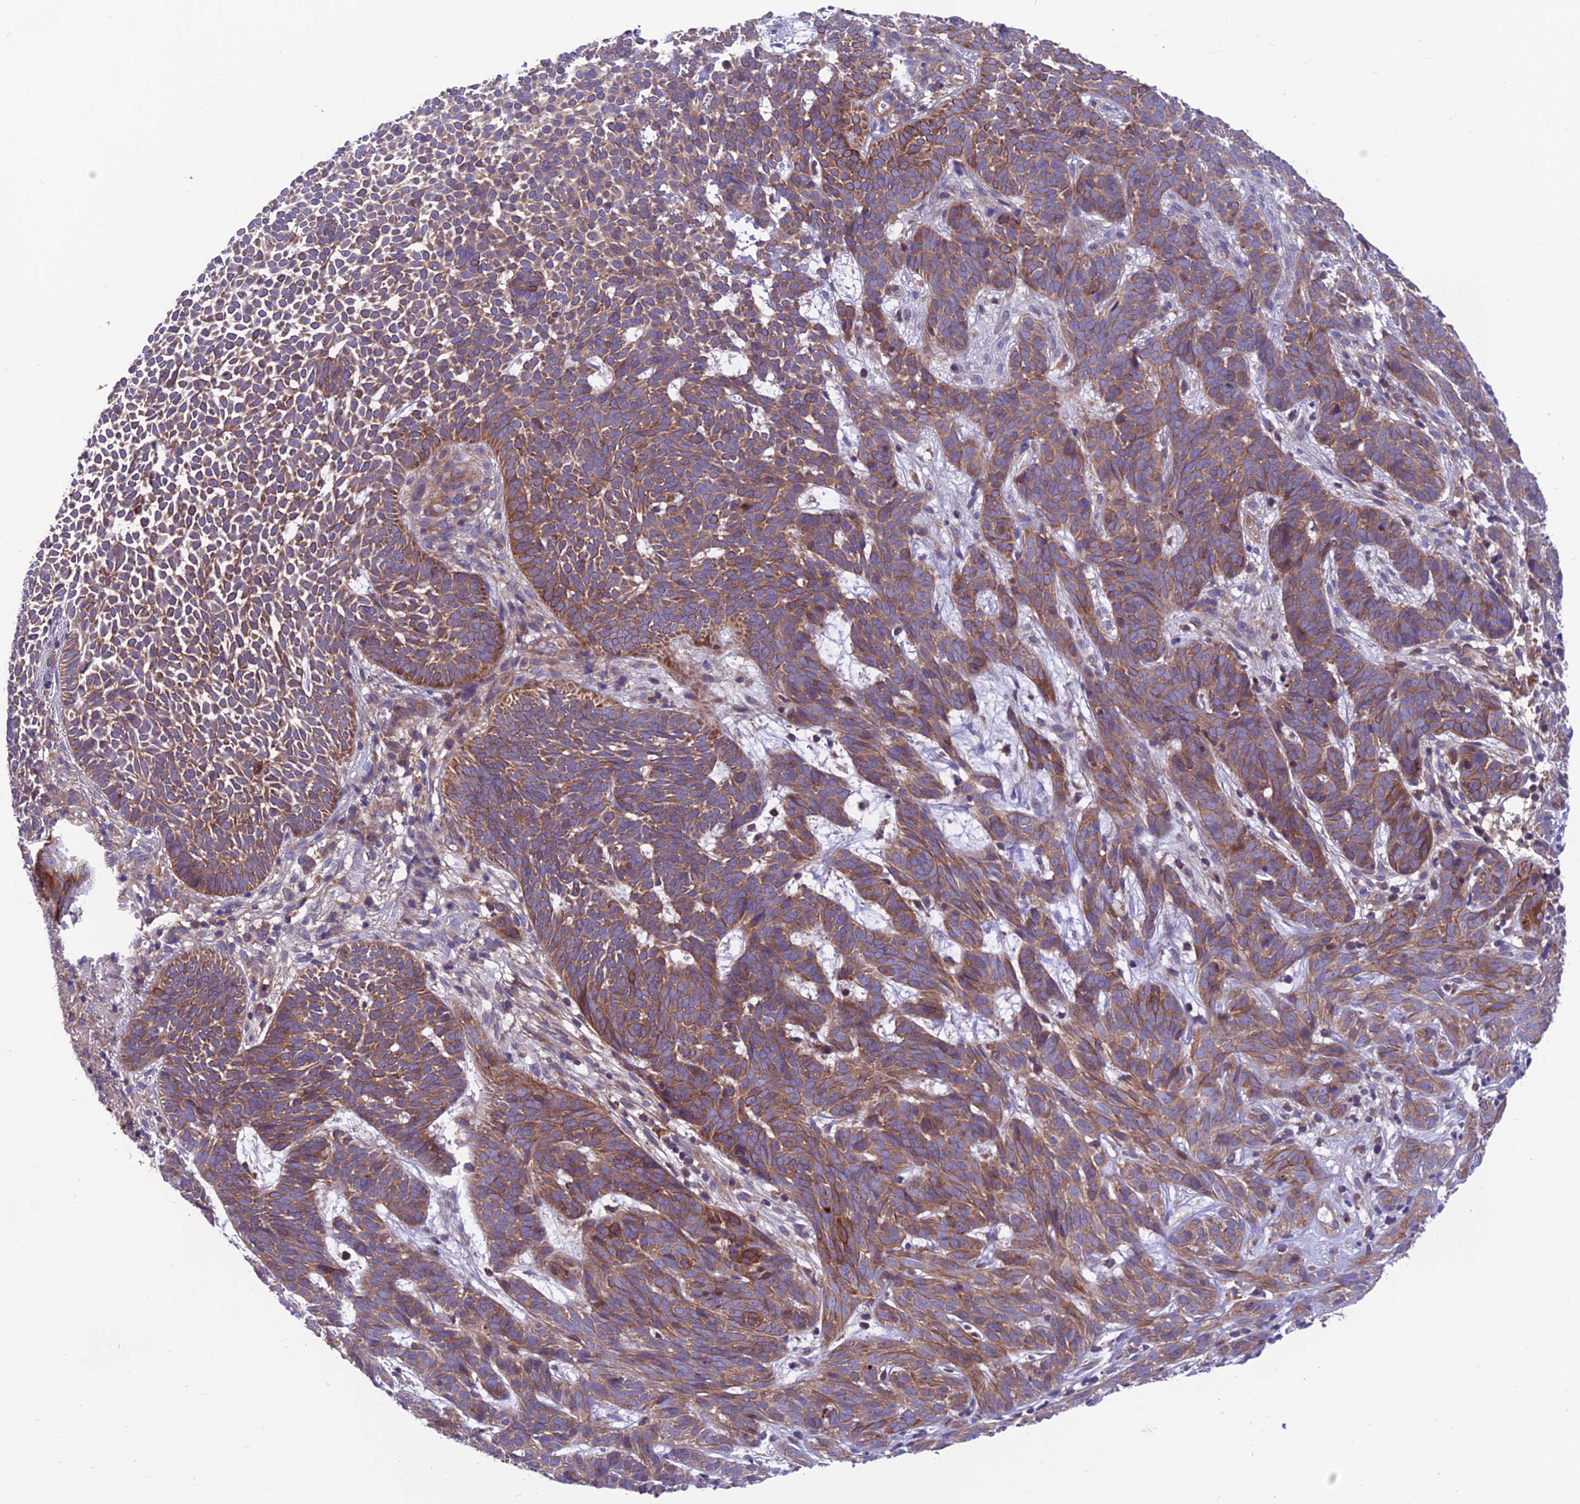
{"staining": {"intensity": "moderate", "quantity": ">75%", "location": "cytoplasmic/membranous"}, "tissue": "skin cancer", "cell_type": "Tumor cells", "image_type": "cancer", "snomed": [{"axis": "morphology", "description": "Basal cell carcinoma"}, {"axis": "topography", "description": "Skin"}], "caption": "Basal cell carcinoma (skin) was stained to show a protein in brown. There is medium levels of moderate cytoplasmic/membranous expression in approximately >75% of tumor cells.", "gene": "VPS16", "patient": {"sex": "female", "age": 78}}